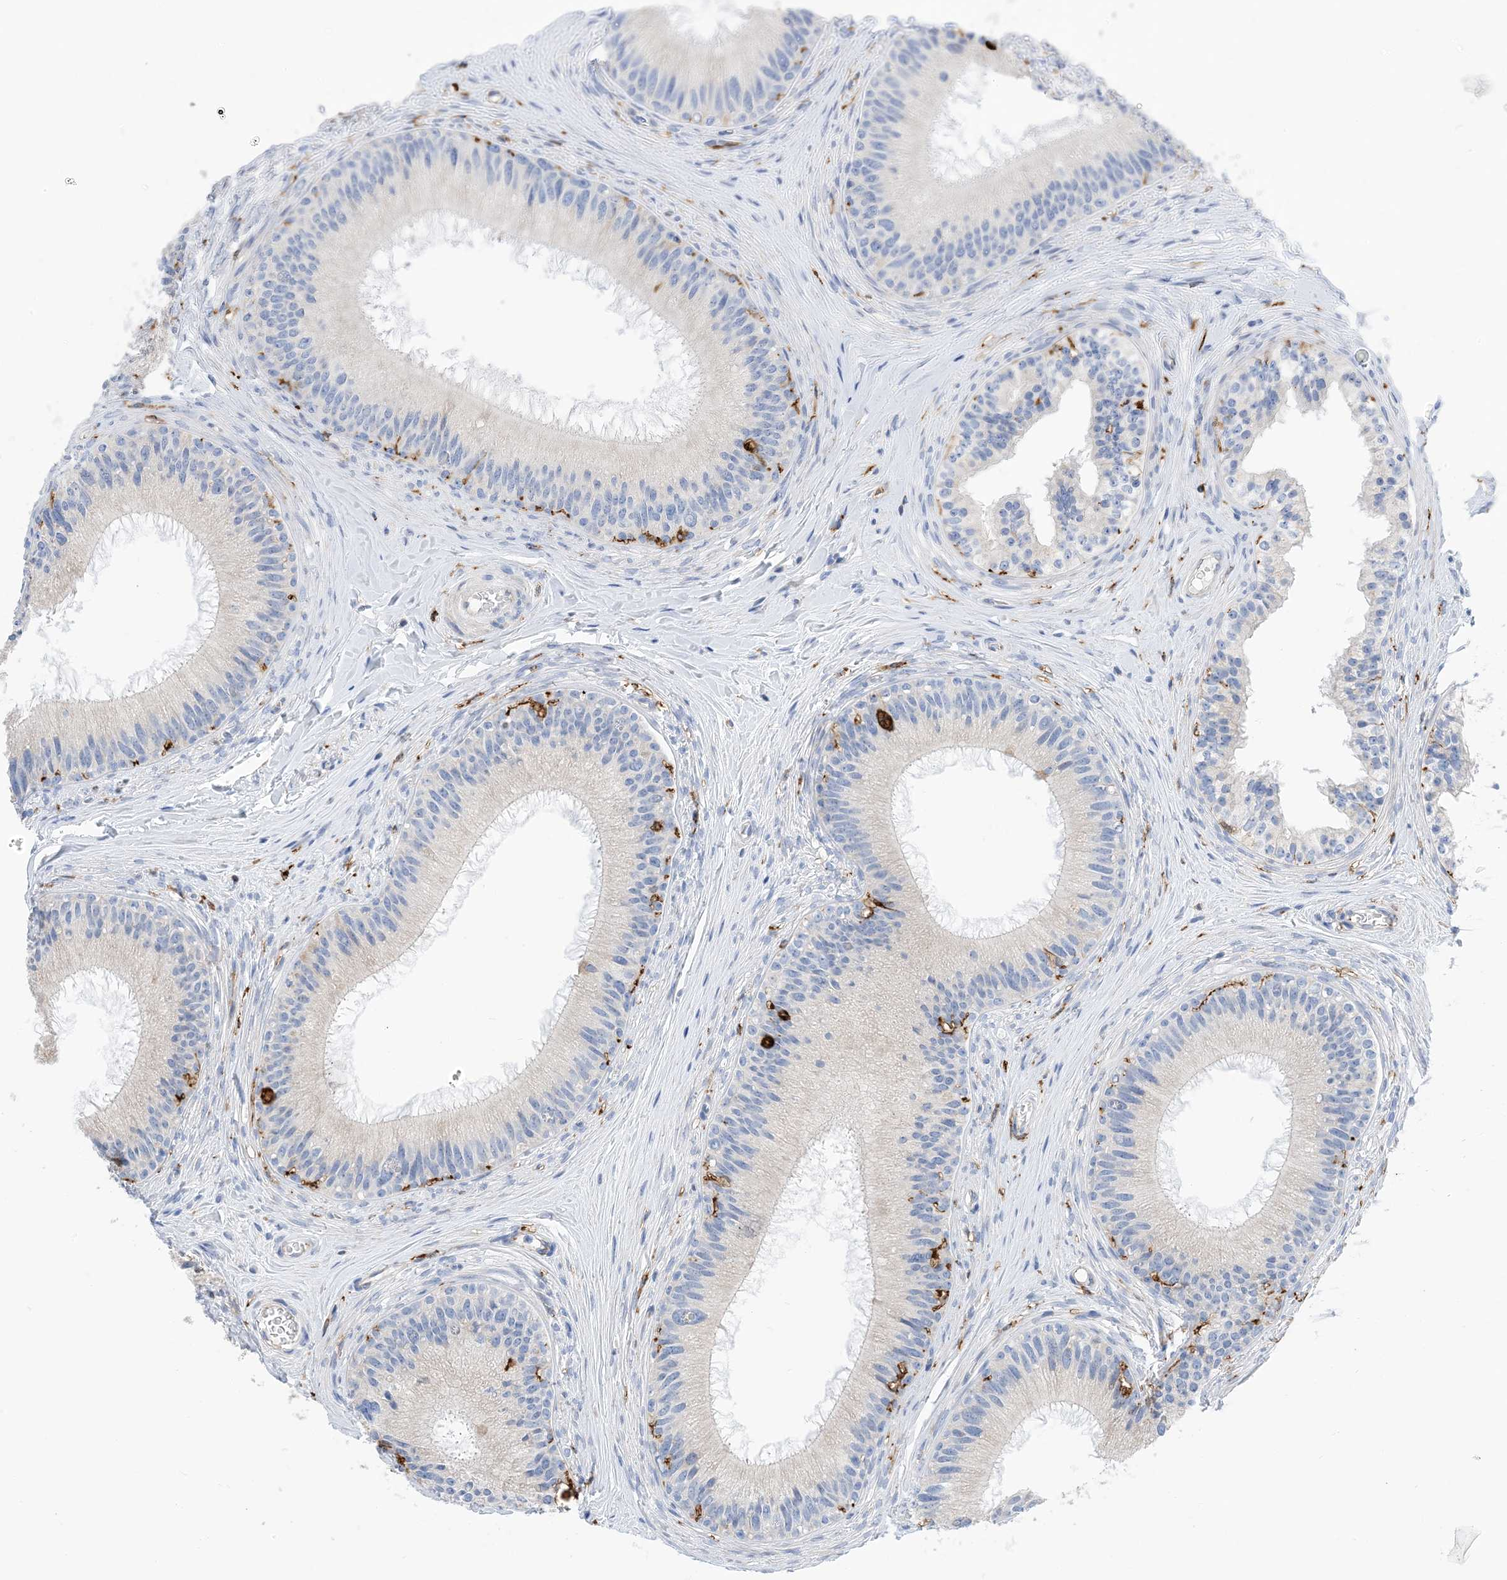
{"staining": {"intensity": "negative", "quantity": "none", "location": "none"}, "tissue": "epididymis", "cell_type": "Glandular cells", "image_type": "normal", "snomed": [{"axis": "morphology", "description": "Normal tissue, NOS"}, {"axis": "topography", "description": "Epididymis"}], "caption": "The immunohistochemistry image has no significant expression in glandular cells of epididymis. Brightfield microscopy of IHC stained with DAB (3,3'-diaminobenzidine) (brown) and hematoxylin (blue), captured at high magnification.", "gene": "DPH3", "patient": {"sex": "male", "age": 27}}